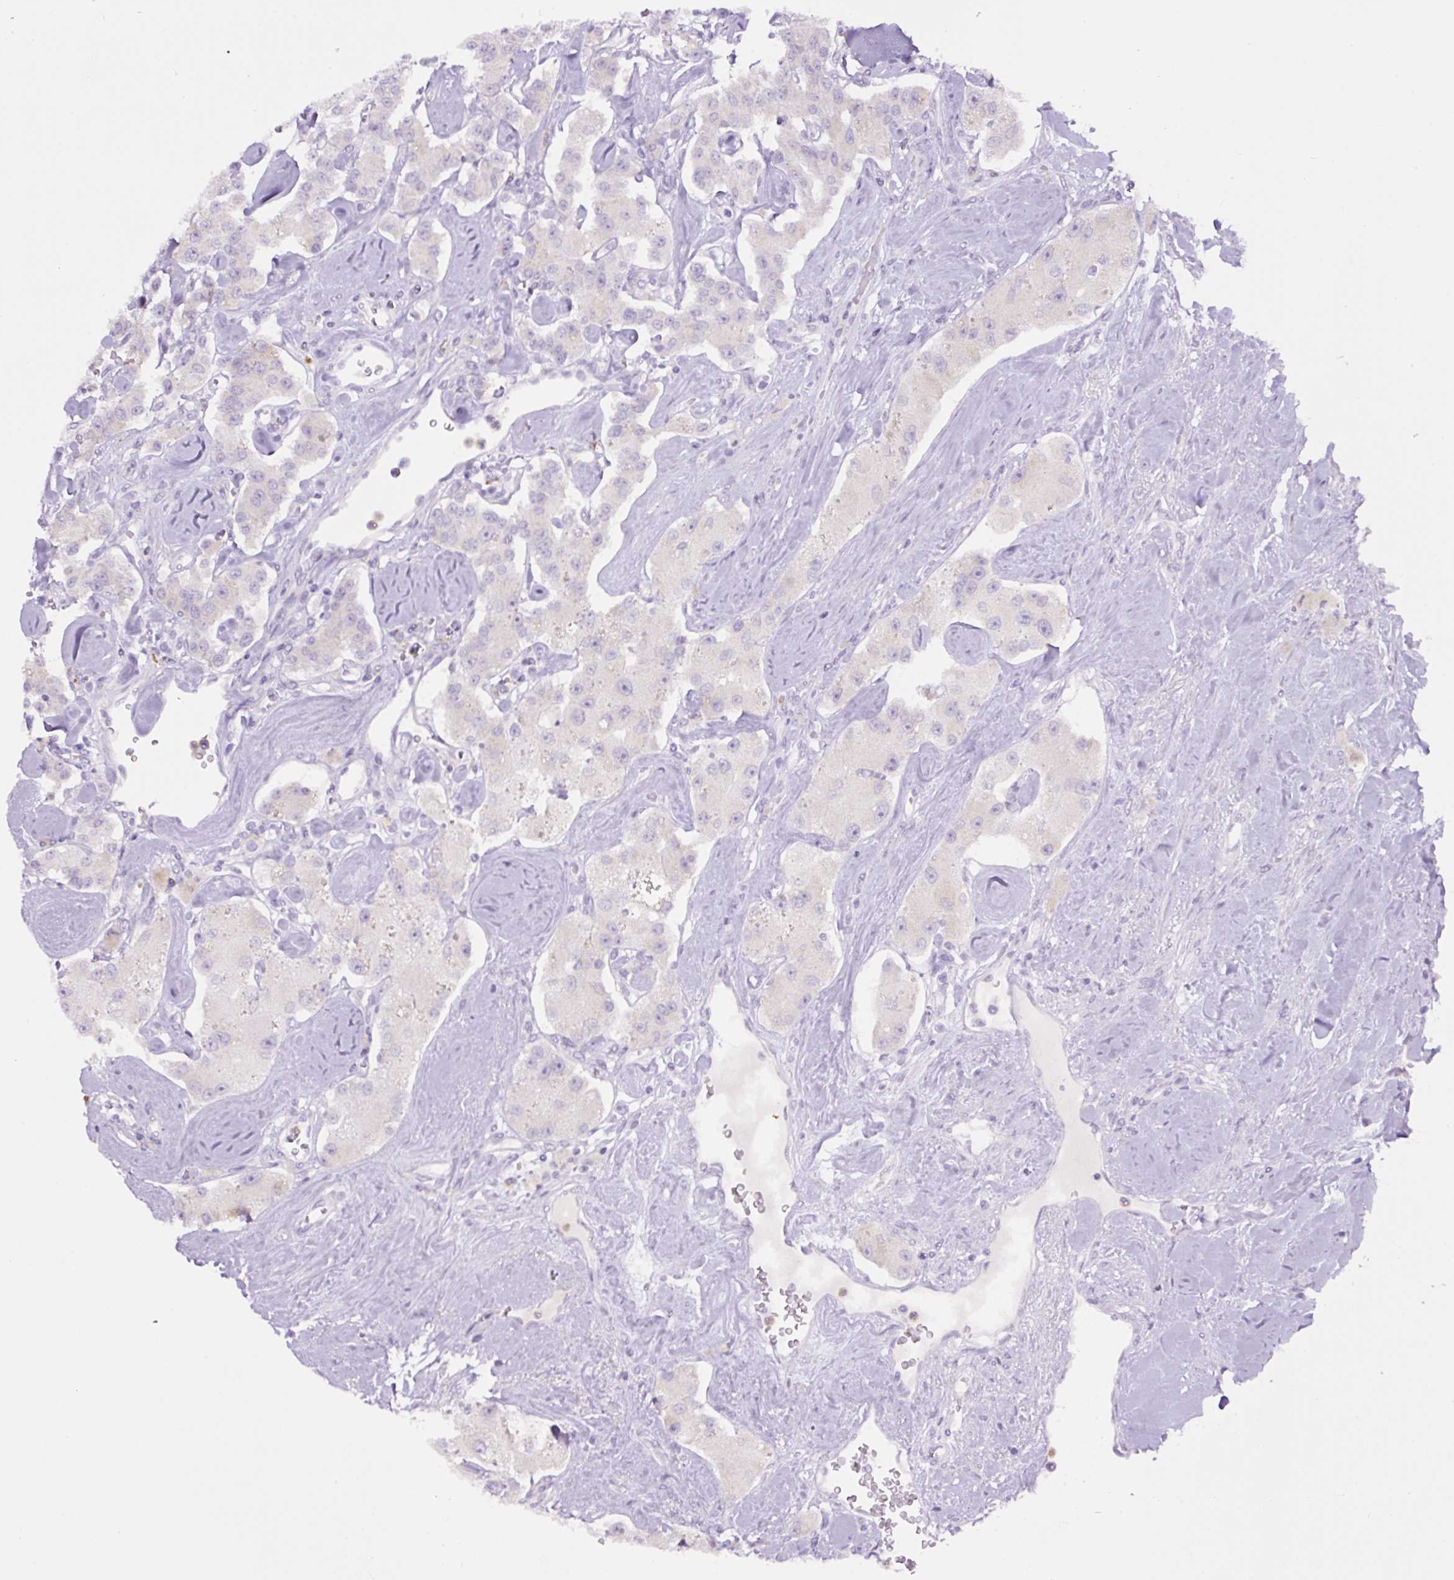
{"staining": {"intensity": "negative", "quantity": "none", "location": "none"}, "tissue": "carcinoid", "cell_type": "Tumor cells", "image_type": "cancer", "snomed": [{"axis": "morphology", "description": "Carcinoid, malignant, NOS"}, {"axis": "topography", "description": "Pancreas"}], "caption": "There is no significant positivity in tumor cells of carcinoid.", "gene": "MFSD3", "patient": {"sex": "male", "age": 41}}